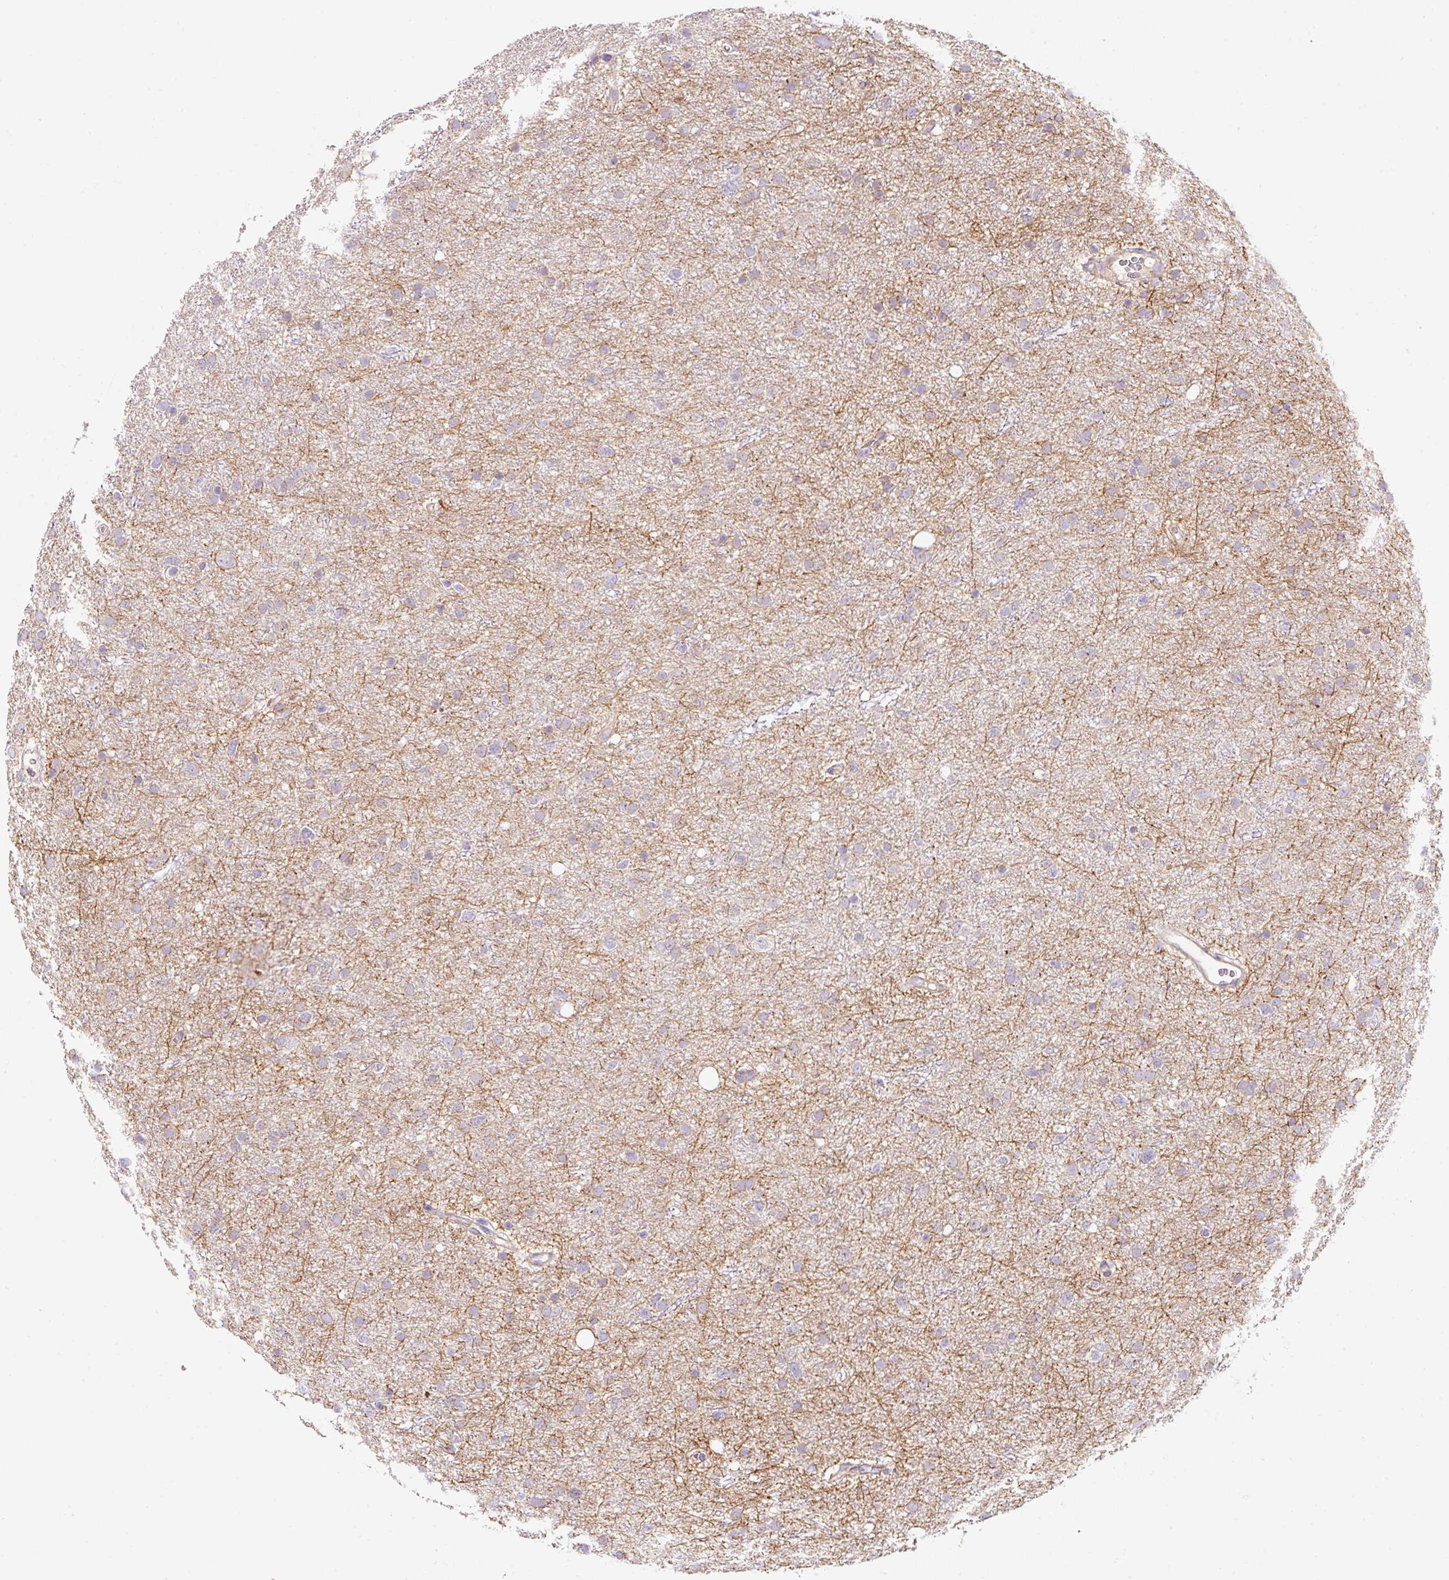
{"staining": {"intensity": "negative", "quantity": "none", "location": "none"}, "tissue": "glioma", "cell_type": "Tumor cells", "image_type": "cancer", "snomed": [{"axis": "morphology", "description": "Glioma, malignant, Low grade"}, {"axis": "topography", "description": "Cerebral cortex"}], "caption": "The immunohistochemistry image has no significant expression in tumor cells of malignant glioma (low-grade) tissue.", "gene": "NBPF11", "patient": {"sex": "female", "age": 39}}